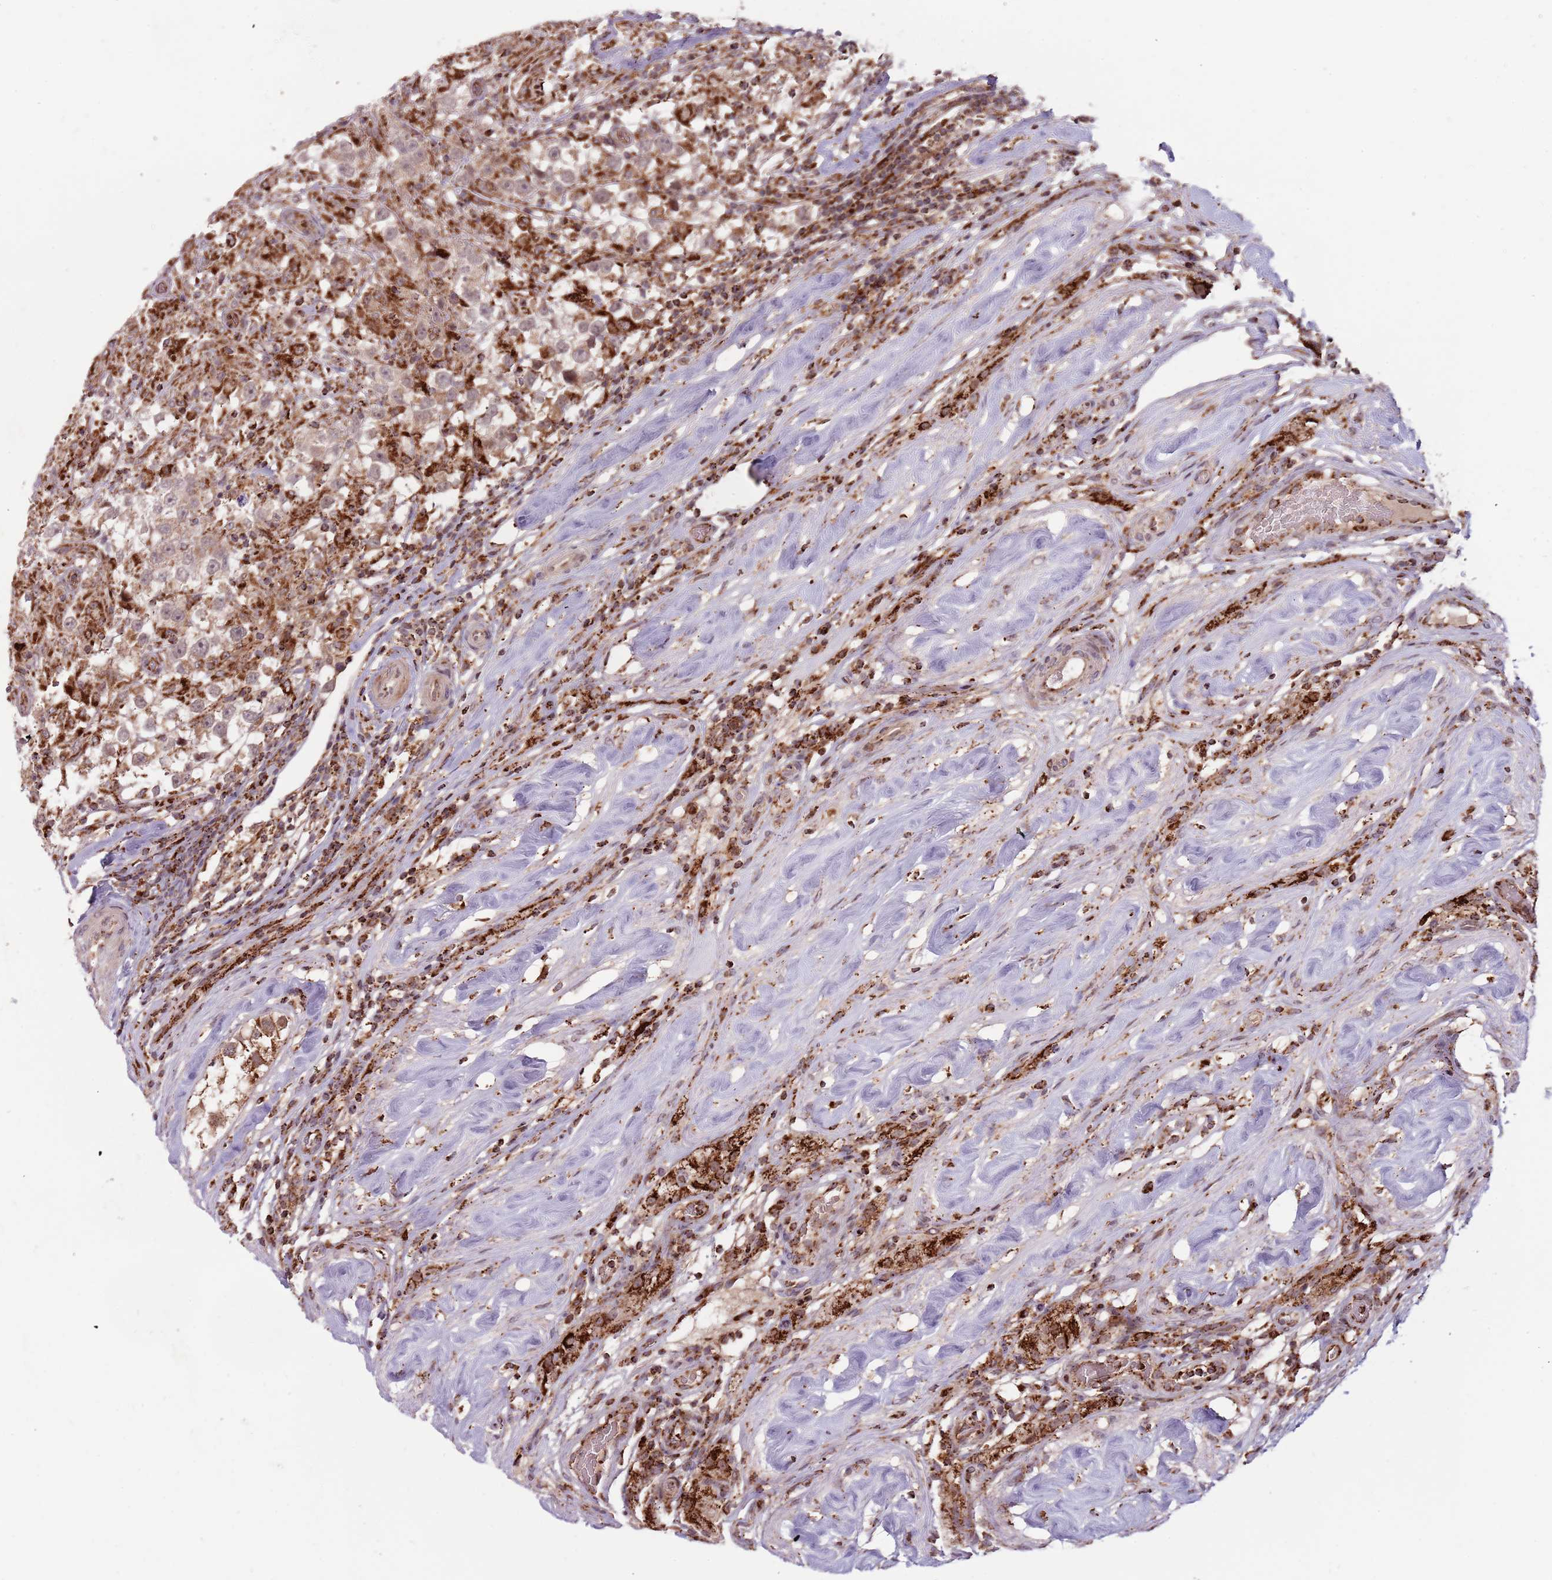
{"staining": {"intensity": "weak", "quantity": ">75%", "location": "cytoplasmic/membranous"}, "tissue": "testis cancer", "cell_type": "Tumor cells", "image_type": "cancer", "snomed": [{"axis": "morphology", "description": "Seminoma, NOS"}, {"axis": "topography", "description": "Testis"}], "caption": "This image reveals immunohistochemistry staining of testis cancer (seminoma), with low weak cytoplasmic/membranous positivity in about >75% of tumor cells.", "gene": "ULK3", "patient": {"sex": "male", "age": 46}}